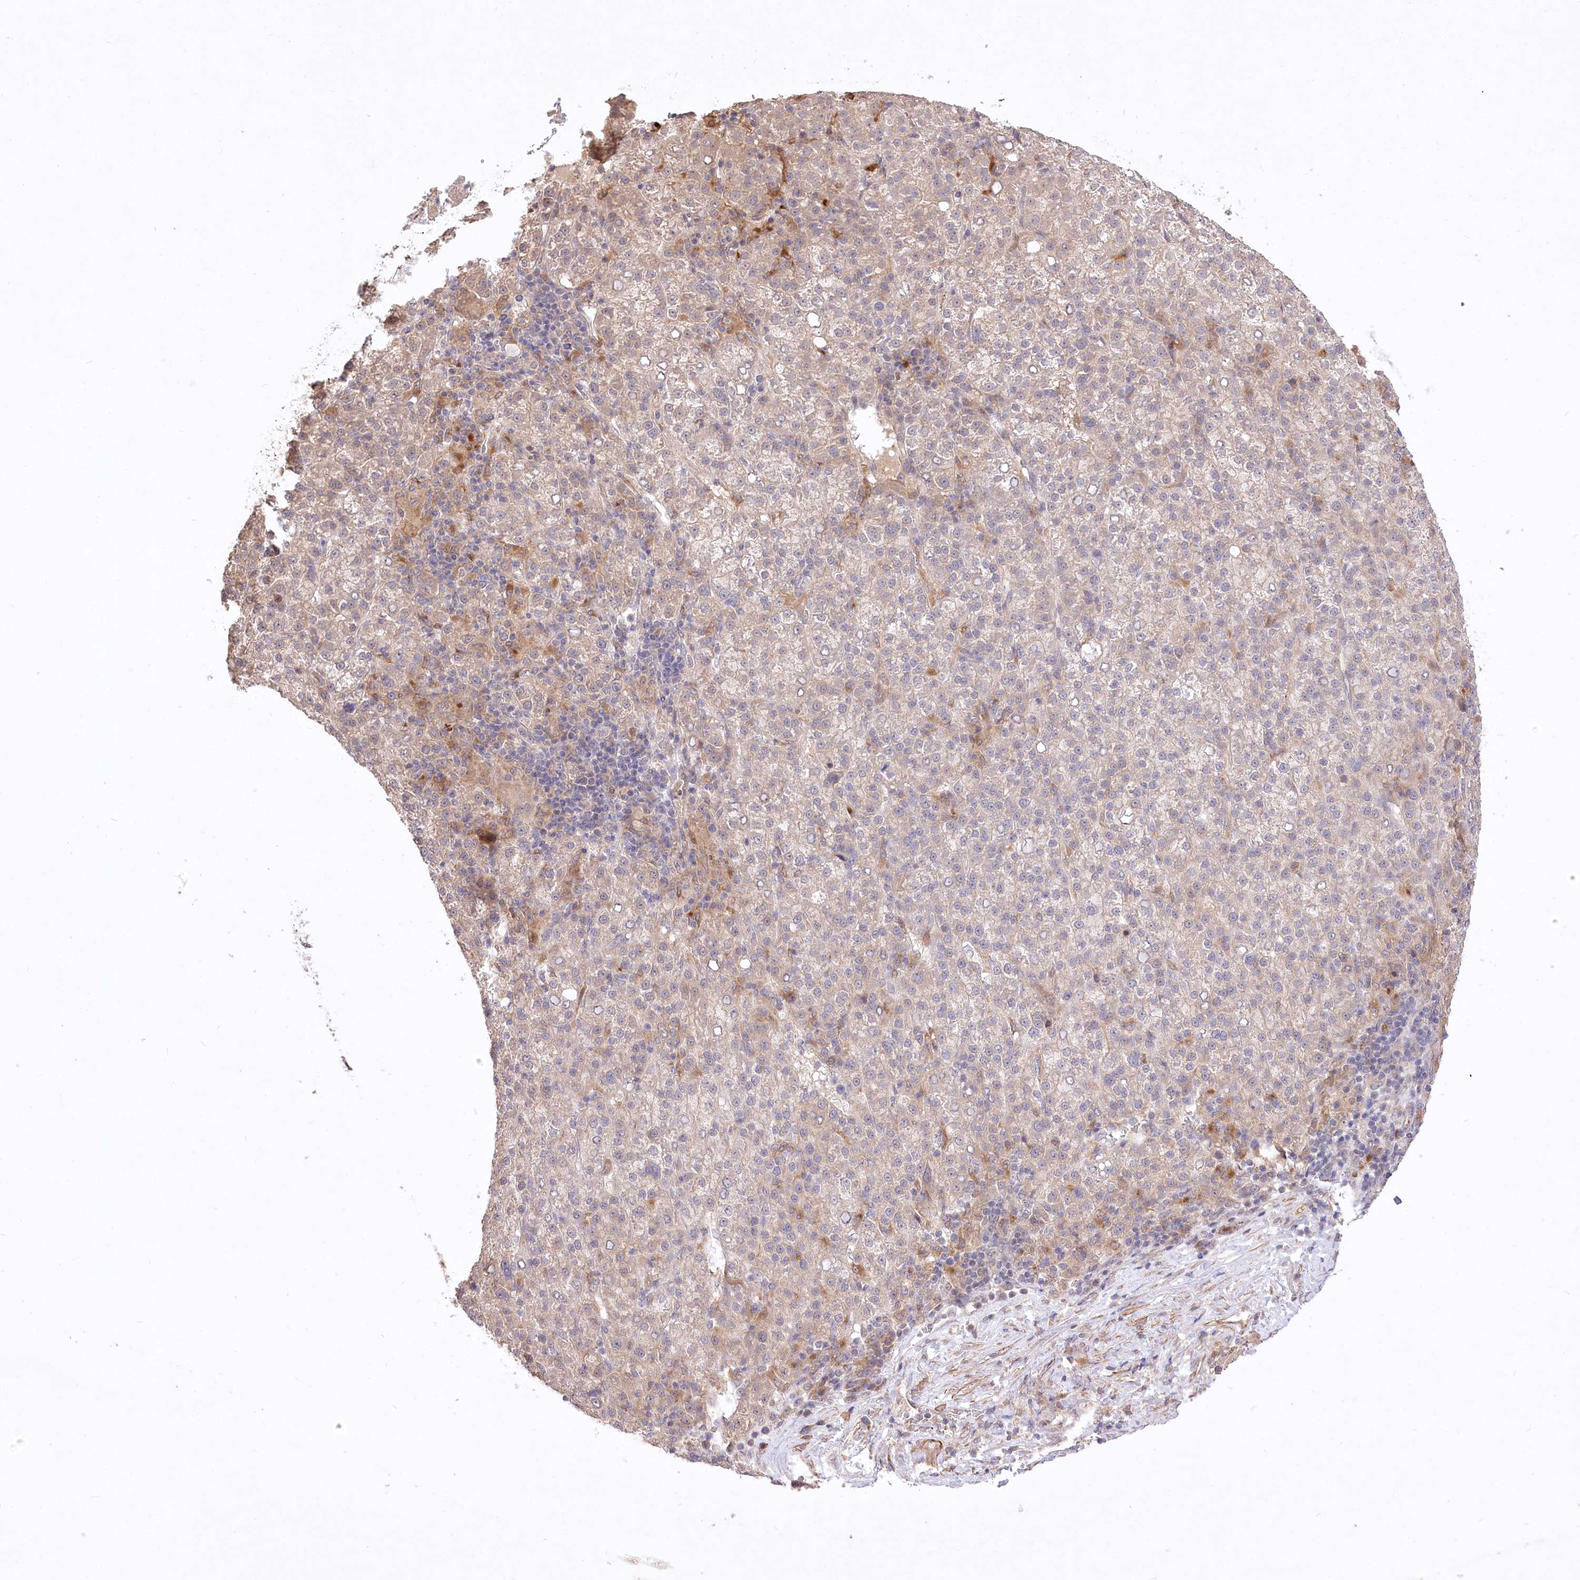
{"staining": {"intensity": "weak", "quantity": "<25%", "location": "cytoplasmic/membranous"}, "tissue": "liver cancer", "cell_type": "Tumor cells", "image_type": "cancer", "snomed": [{"axis": "morphology", "description": "Carcinoma, Hepatocellular, NOS"}, {"axis": "topography", "description": "Liver"}], "caption": "High magnification brightfield microscopy of liver hepatocellular carcinoma stained with DAB (brown) and counterstained with hematoxylin (blue): tumor cells show no significant positivity.", "gene": "HELT", "patient": {"sex": "female", "age": 58}}